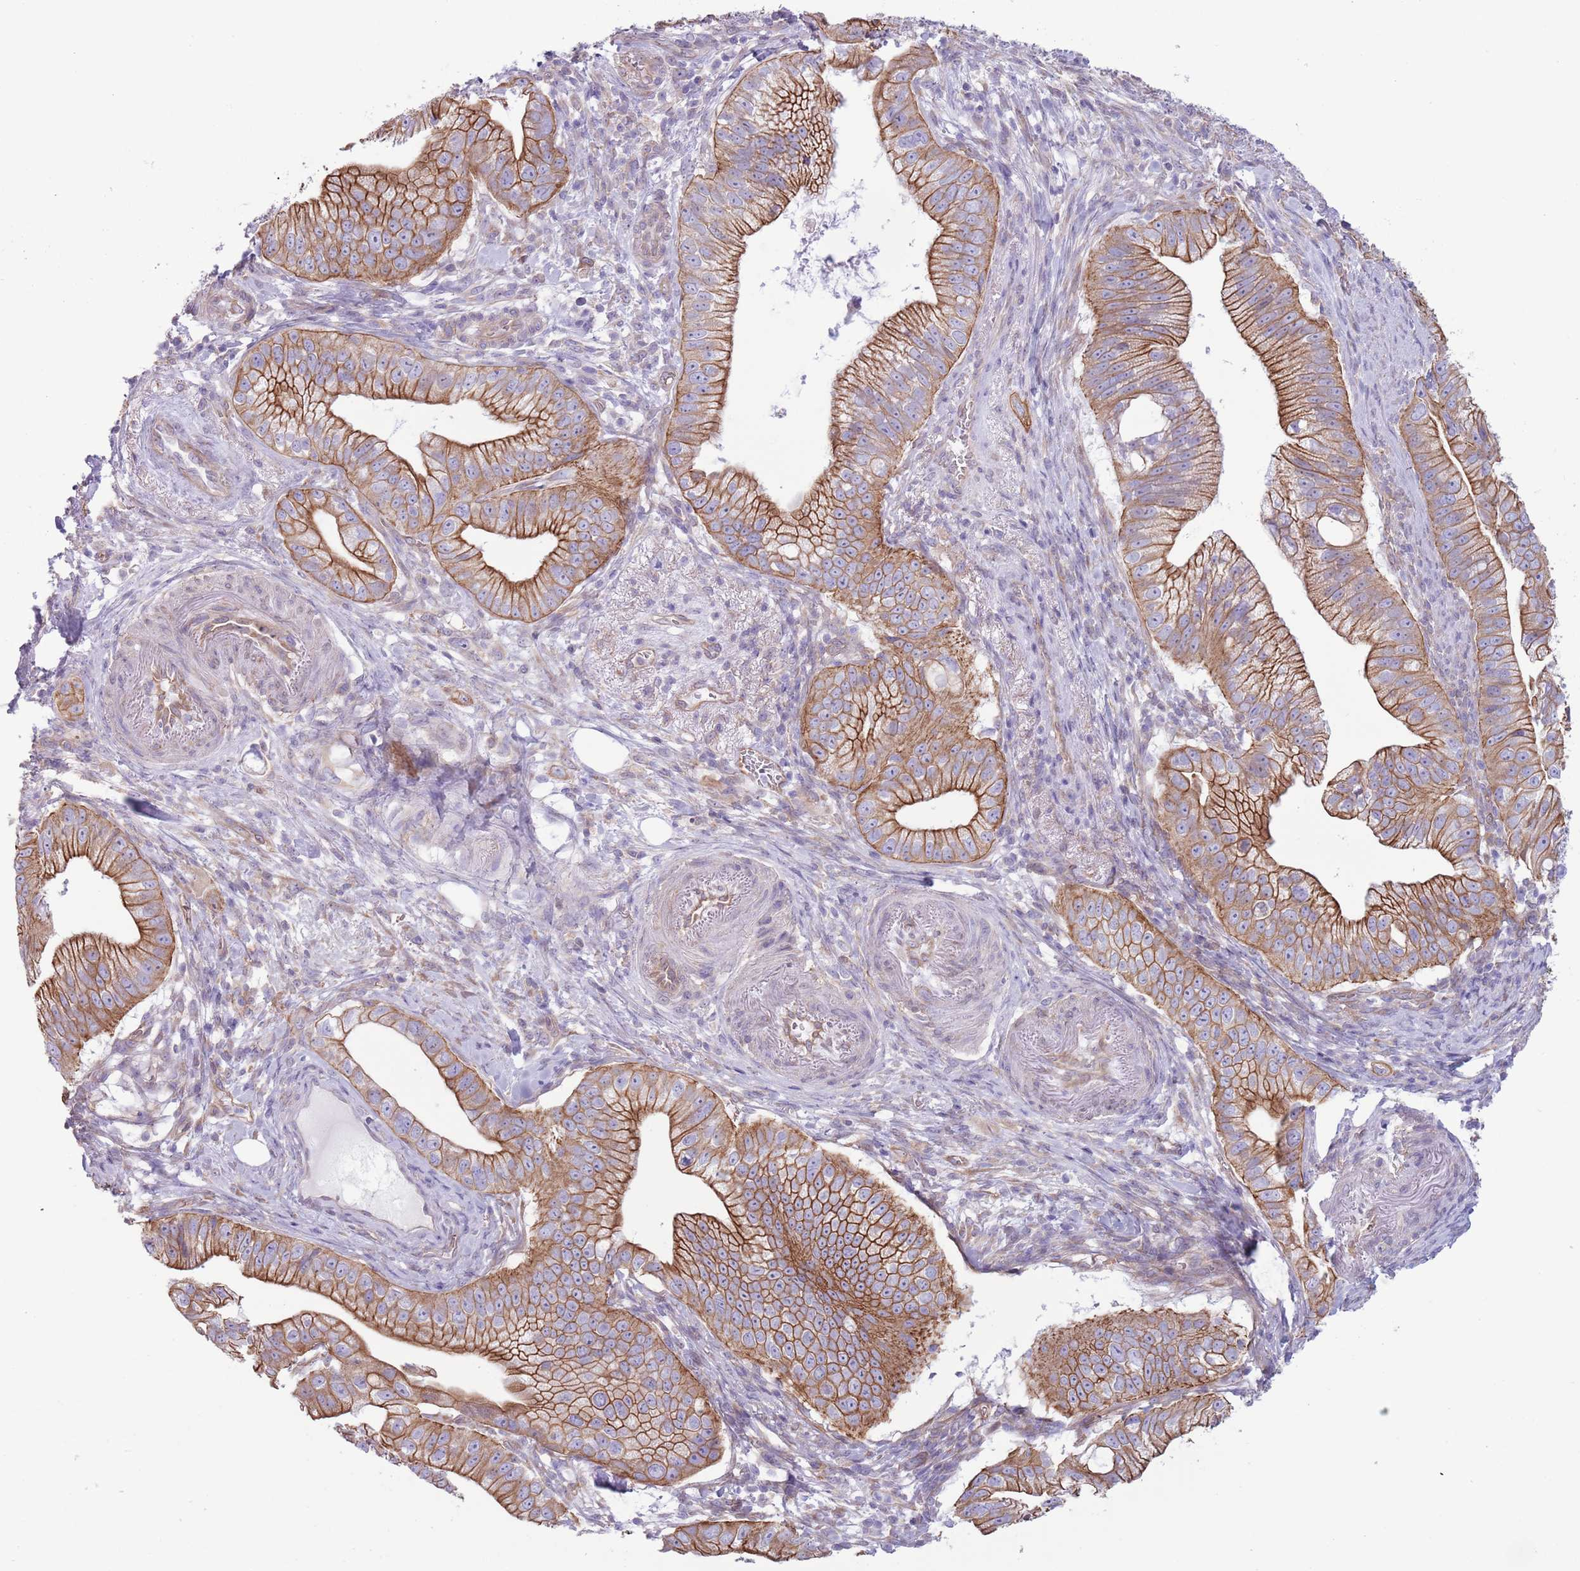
{"staining": {"intensity": "moderate", "quantity": ">75%", "location": "cytoplasmic/membranous"}, "tissue": "pancreatic cancer", "cell_type": "Tumor cells", "image_type": "cancer", "snomed": [{"axis": "morphology", "description": "Adenocarcinoma, NOS"}, {"axis": "topography", "description": "Pancreas"}], "caption": "An image showing moderate cytoplasmic/membranous positivity in about >75% of tumor cells in pancreatic cancer, as visualized by brown immunohistochemical staining.", "gene": "RBP3", "patient": {"sex": "male", "age": 70}}